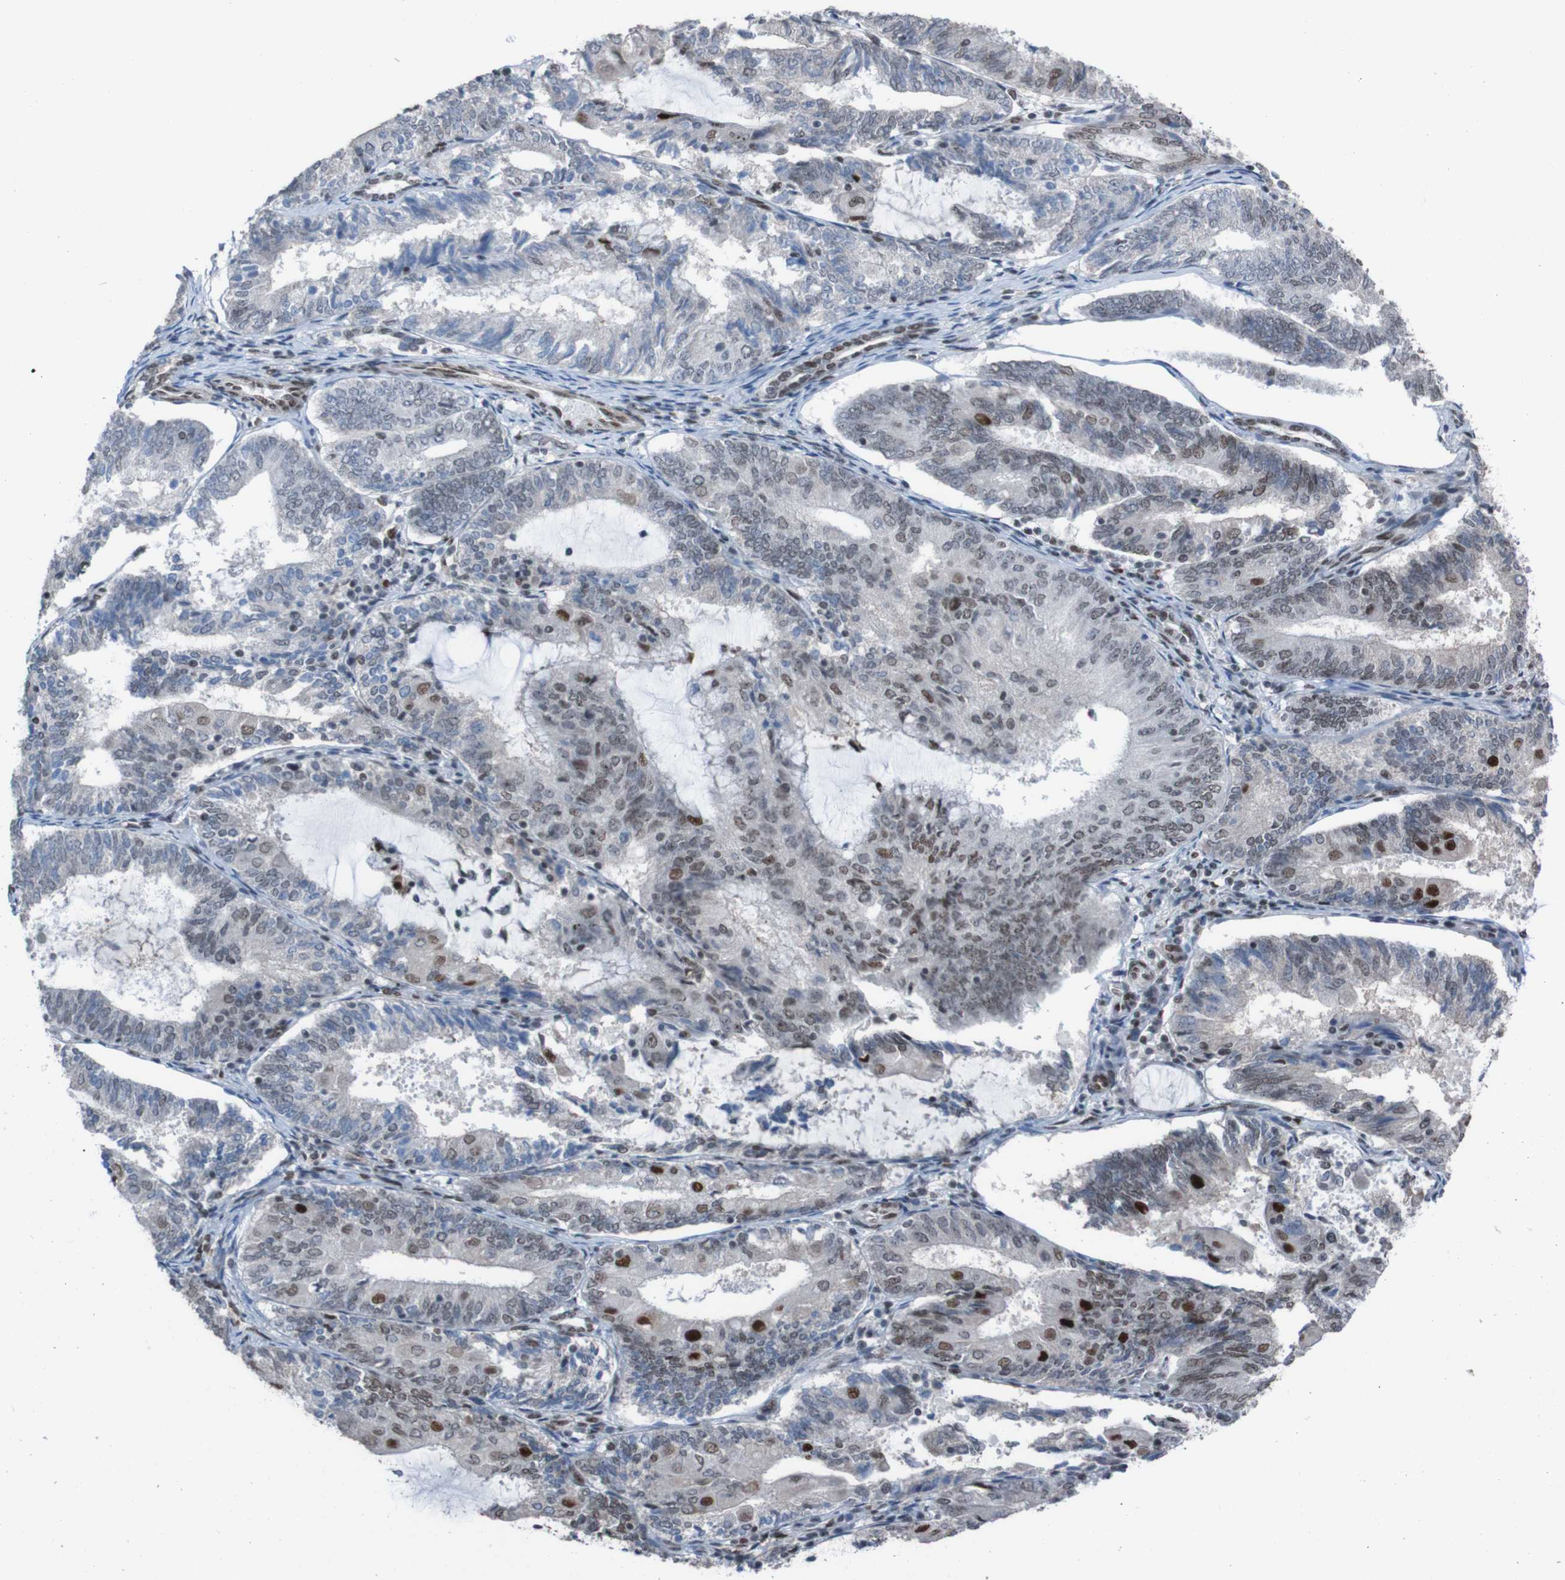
{"staining": {"intensity": "strong", "quantity": "<25%", "location": "nuclear"}, "tissue": "endometrial cancer", "cell_type": "Tumor cells", "image_type": "cancer", "snomed": [{"axis": "morphology", "description": "Adenocarcinoma, NOS"}, {"axis": "topography", "description": "Endometrium"}], "caption": "Endometrial cancer (adenocarcinoma) tissue reveals strong nuclear staining in about <25% of tumor cells, visualized by immunohistochemistry.", "gene": "PHF2", "patient": {"sex": "female", "age": 81}}